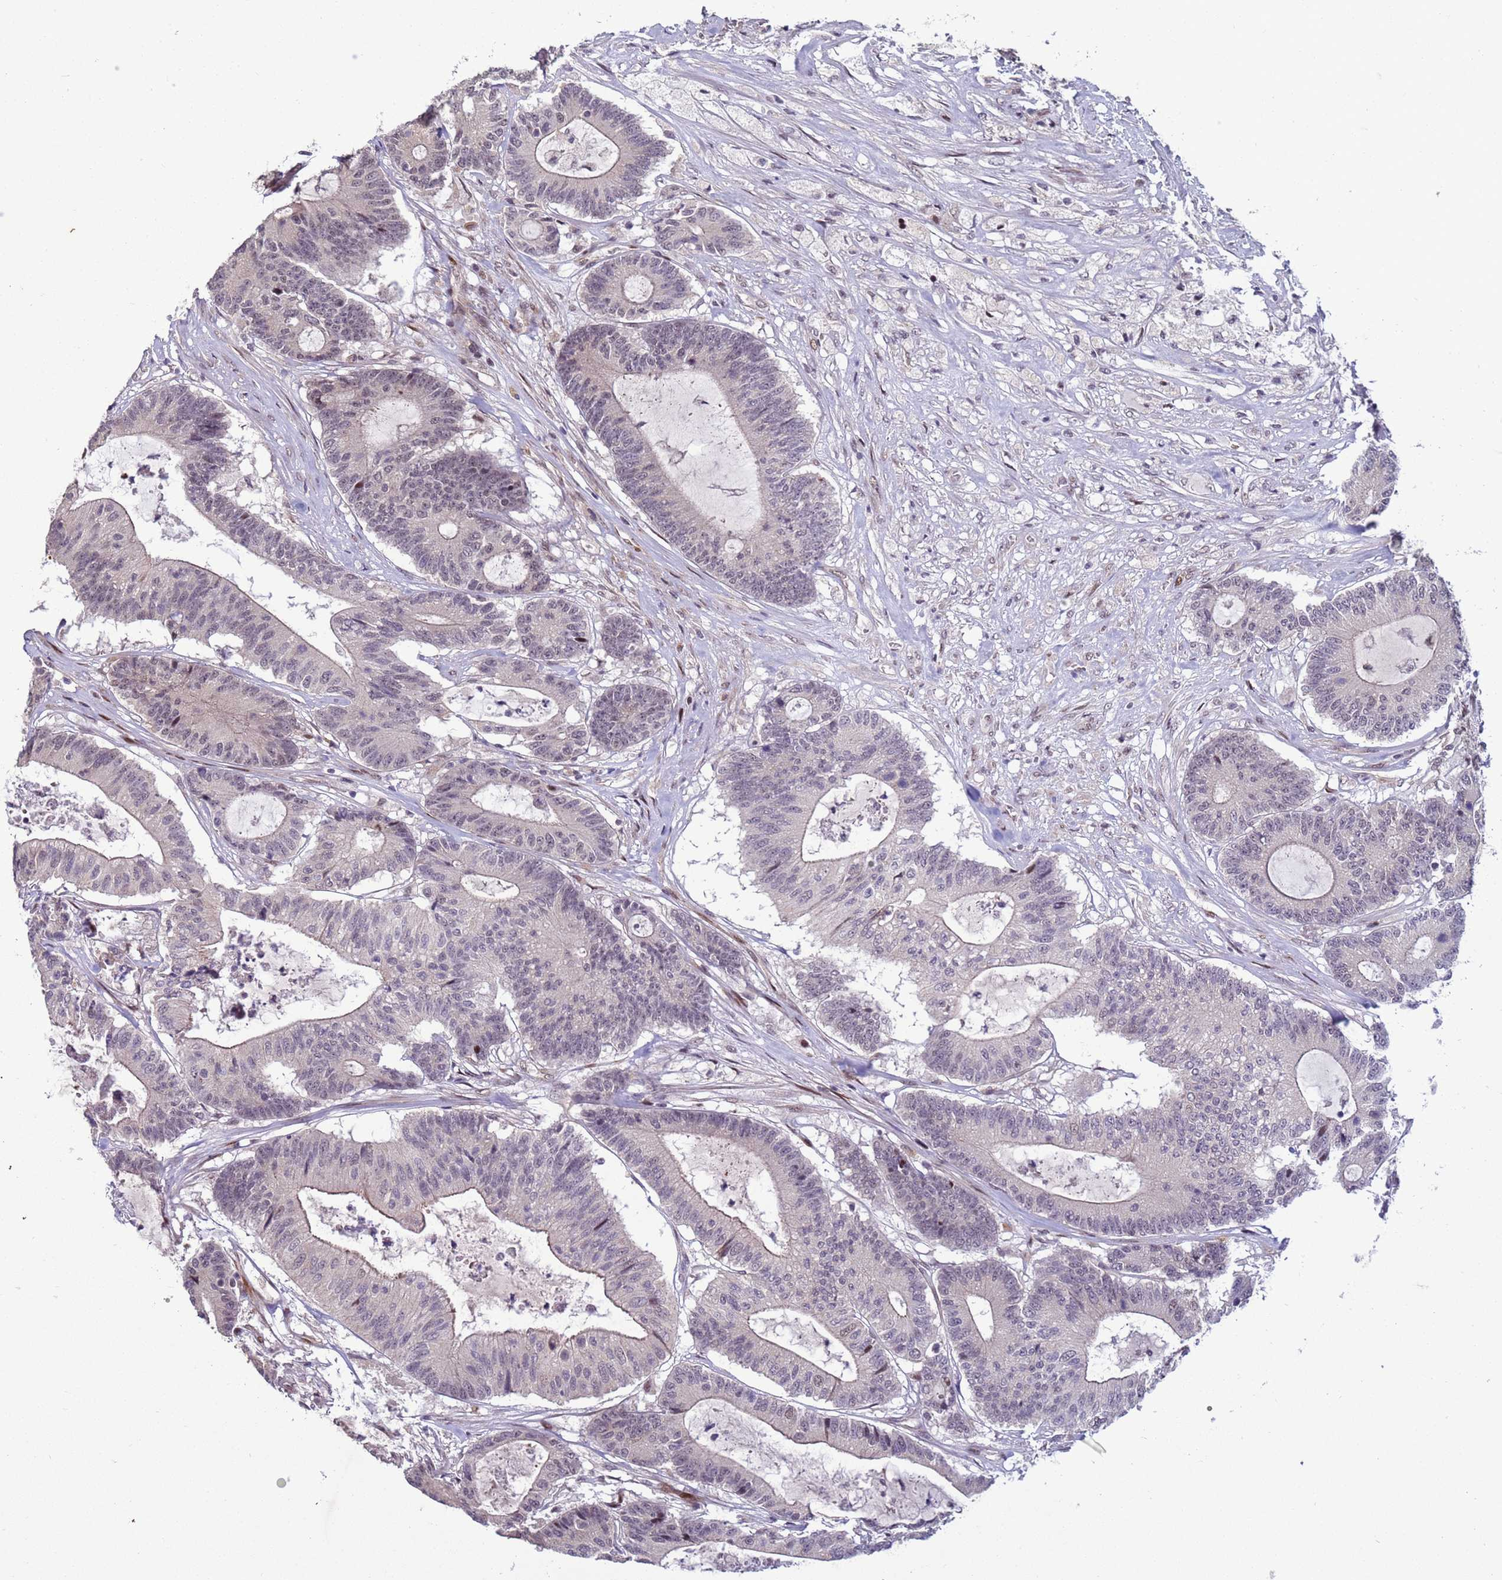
{"staining": {"intensity": "negative", "quantity": "none", "location": "none"}, "tissue": "colorectal cancer", "cell_type": "Tumor cells", "image_type": "cancer", "snomed": [{"axis": "morphology", "description": "Adenocarcinoma, NOS"}, {"axis": "topography", "description": "Colon"}], "caption": "This histopathology image is of colorectal cancer stained with immunohistochemistry (IHC) to label a protein in brown with the nuclei are counter-stained blue. There is no positivity in tumor cells. Brightfield microscopy of immunohistochemistry stained with DAB (brown) and hematoxylin (blue), captured at high magnification.", "gene": "SHC3", "patient": {"sex": "female", "age": 84}}